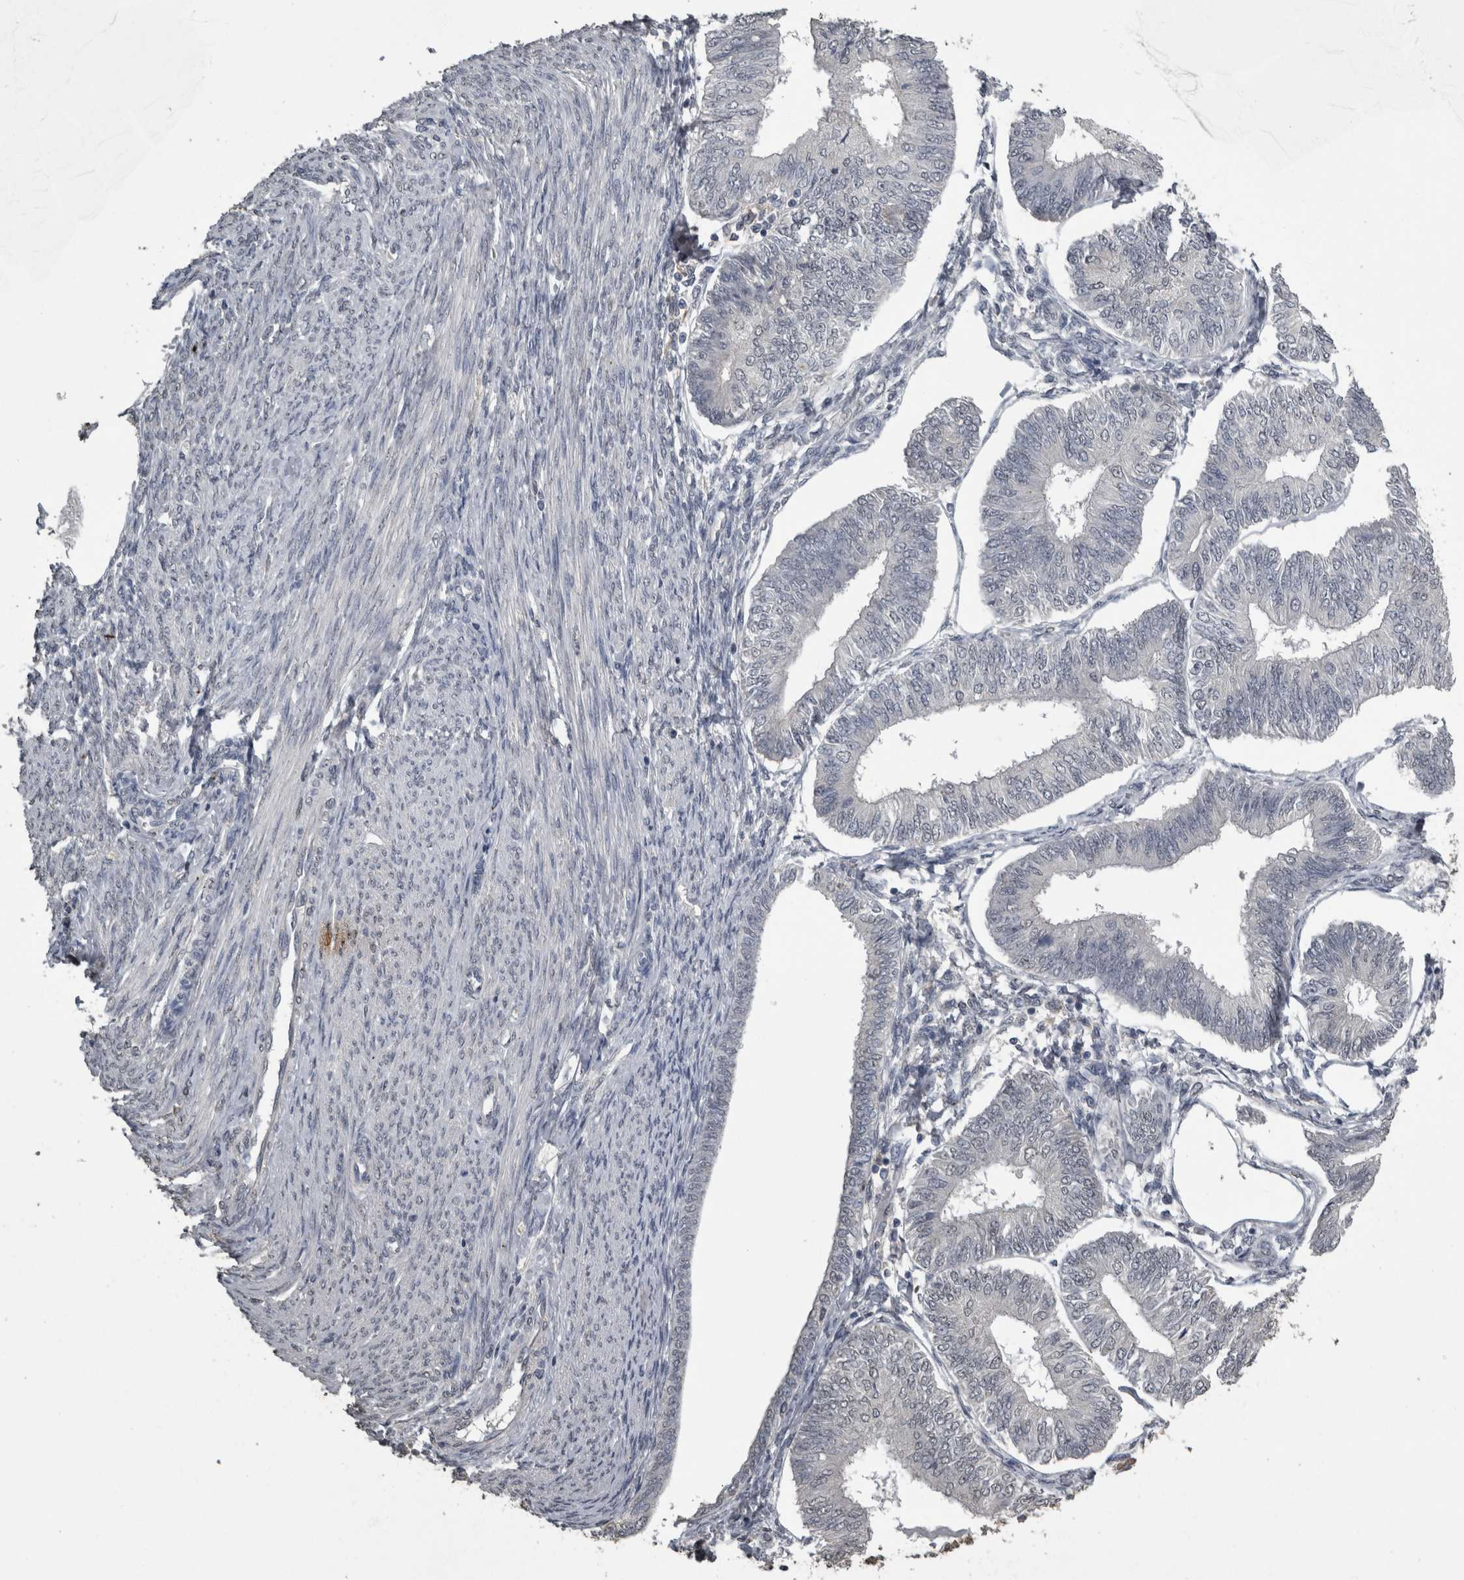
{"staining": {"intensity": "negative", "quantity": "none", "location": "none"}, "tissue": "endometrial cancer", "cell_type": "Tumor cells", "image_type": "cancer", "snomed": [{"axis": "morphology", "description": "Adenocarcinoma, NOS"}, {"axis": "topography", "description": "Endometrium"}], "caption": "Immunohistochemistry image of neoplastic tissue: endometrial cancer stained with DAB (3,3'-diaminobenzidine) shows no significant protein positivity in tumor cells.", "gene": "PIK3AP1", "patient": {"sex": "female", "age": 58}}